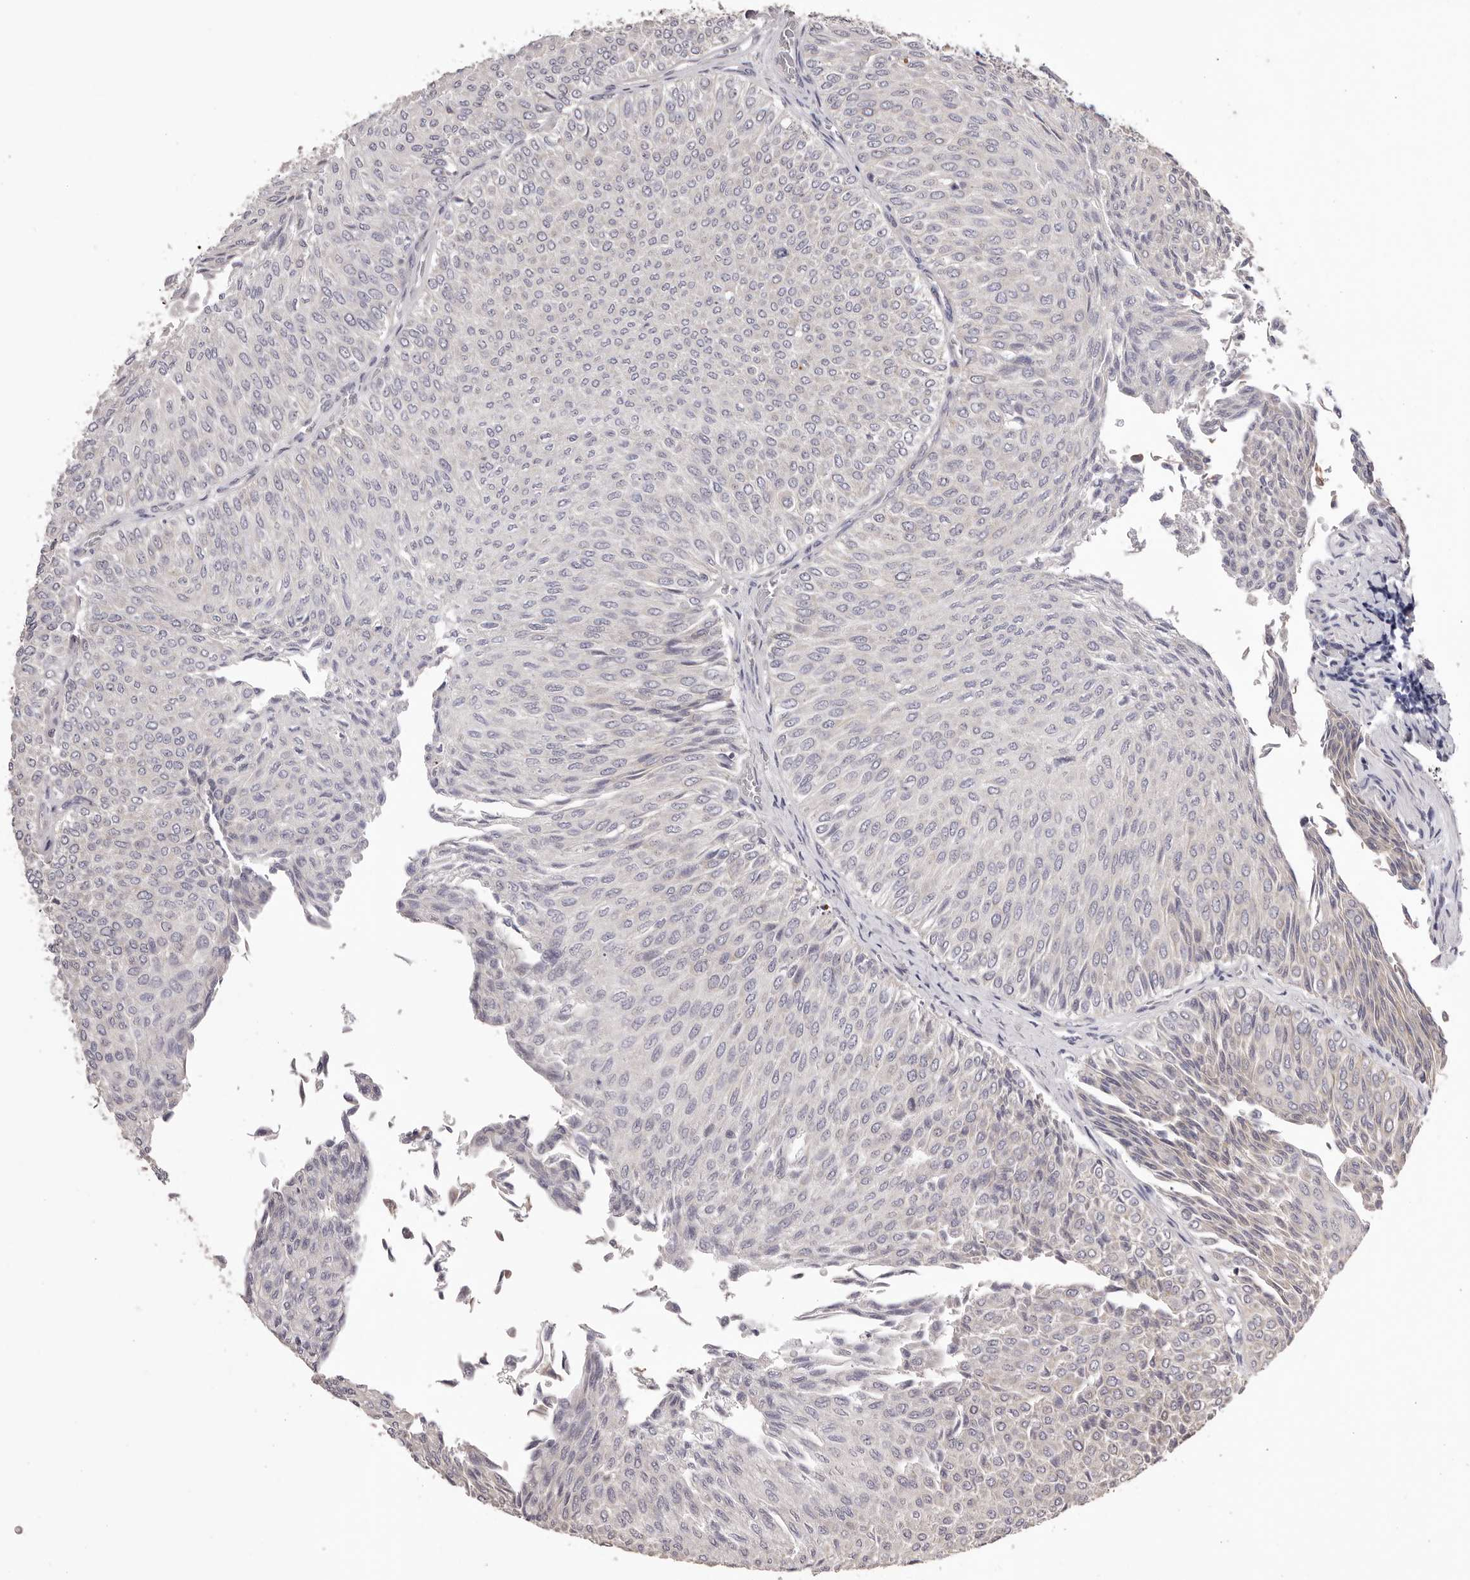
{"staining": {"intensity": "negative", "quantity": "none", "location": "none"}, "tissue": "urothelial cancer", "cell_type": "Tumor cells", "image_type": "cancer", "snomed": [{"axis": "morphology", "description": "Urothelial carcinoma, Low grade"}, {"axis": "topography", "description": "Urinary bladder"}], "caption": "This histopathology image is of urothelial cancer stained with IHC to label a protein in brown with the nuclei are counter-stained blue. There is no staining in tumor cells.", "gene": "PNRC1", "patient": {"sex": "male", "age": 78}}